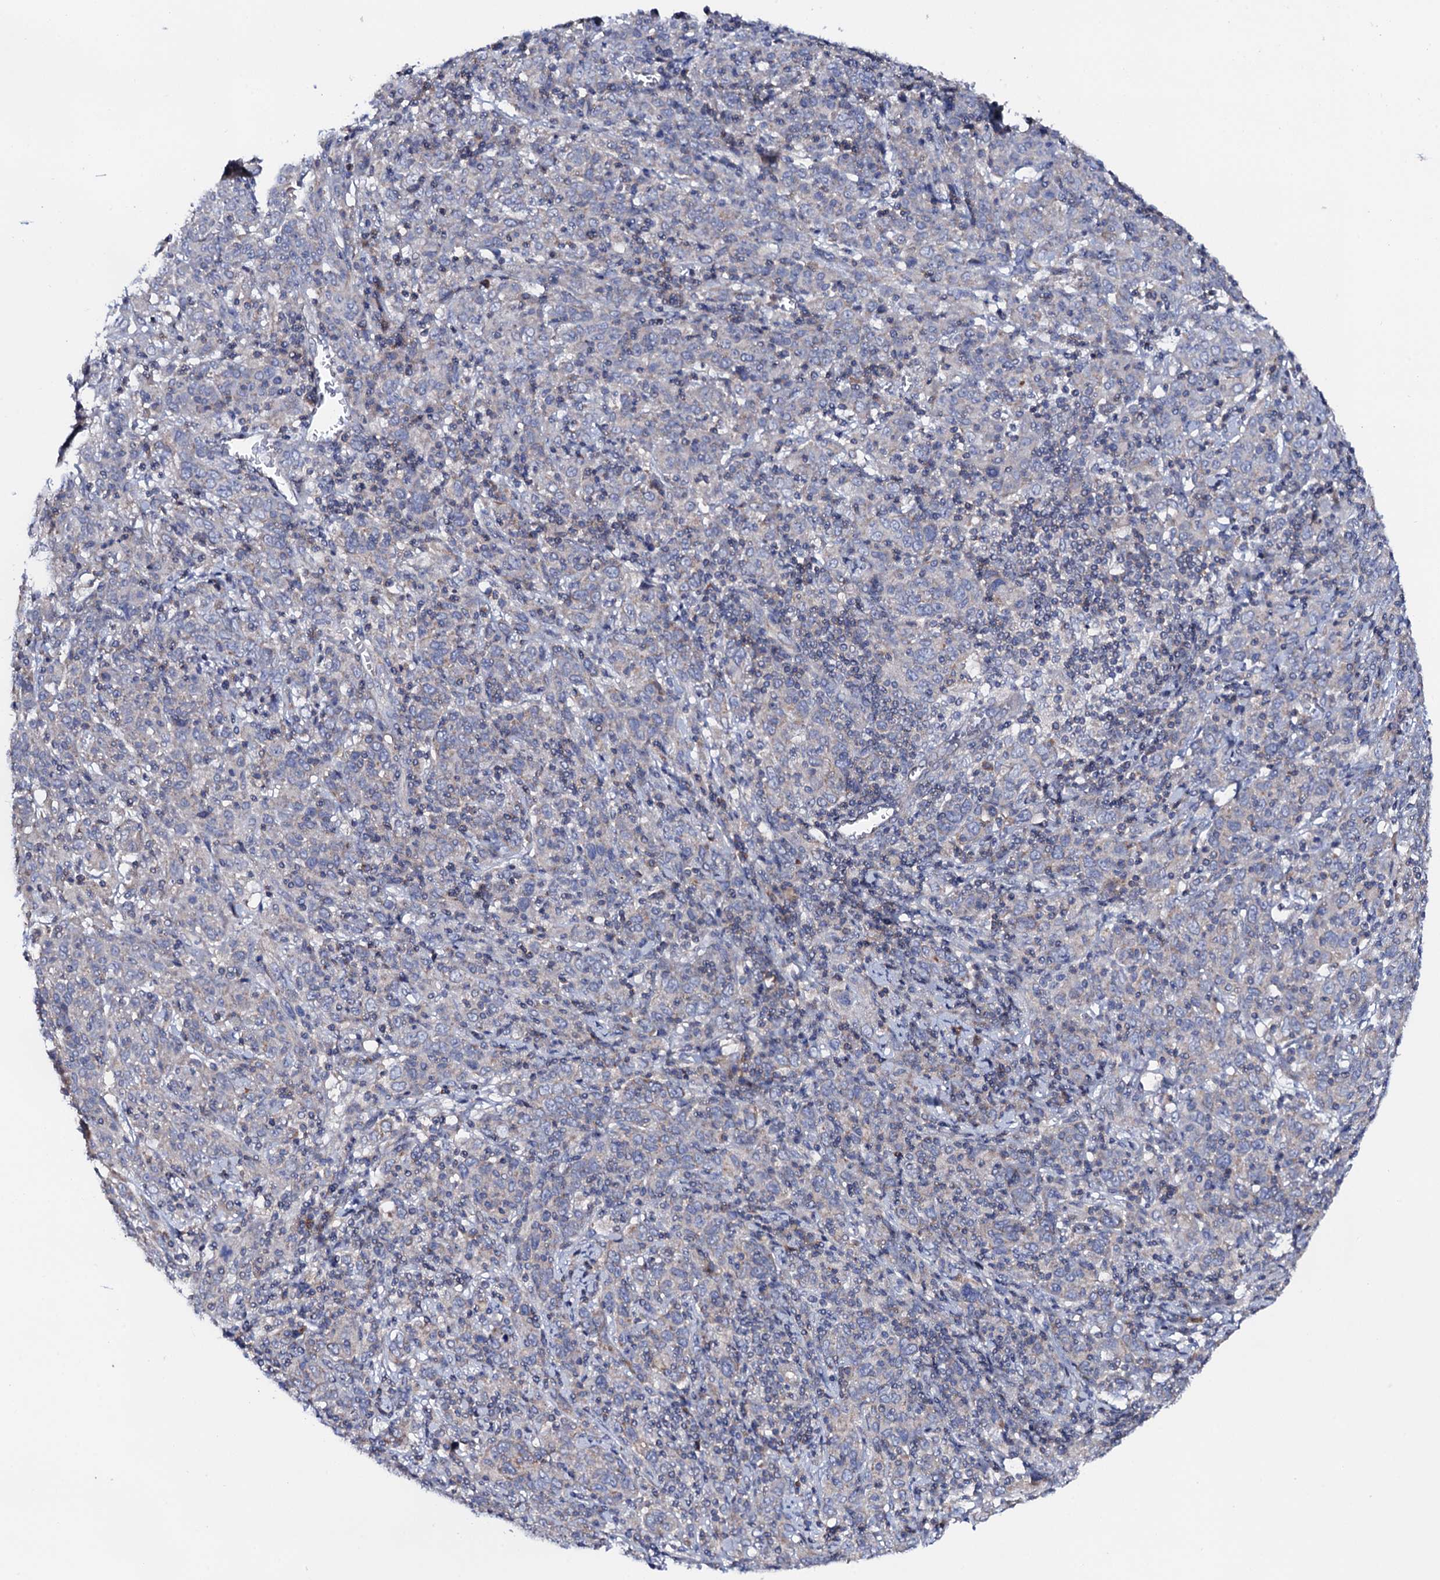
{"staining": {"intensity": "negative", "quantity": "none", "location": "none"}, "tissue": "cervical cancer", "cell_type": "Tumor cells", "image_type": "cancer", "snomed": [{"axis": "morphology", "description": "Squamous cell carcinoma, NOS"}, {"axis": "topography", "description": "Cervix"}], "caption": "IHC image of neoplastic tissue: cervical squamous cell carcinoma stained with DAB (3,3'-diaminobenzidine) shows no significant protein expression in tumor cells. (Immunohistochemistry (ihc), brightfield microscopy, high magnification).", "gene": "MRPL48", "patient": {"sex": "female", "age": 67}}